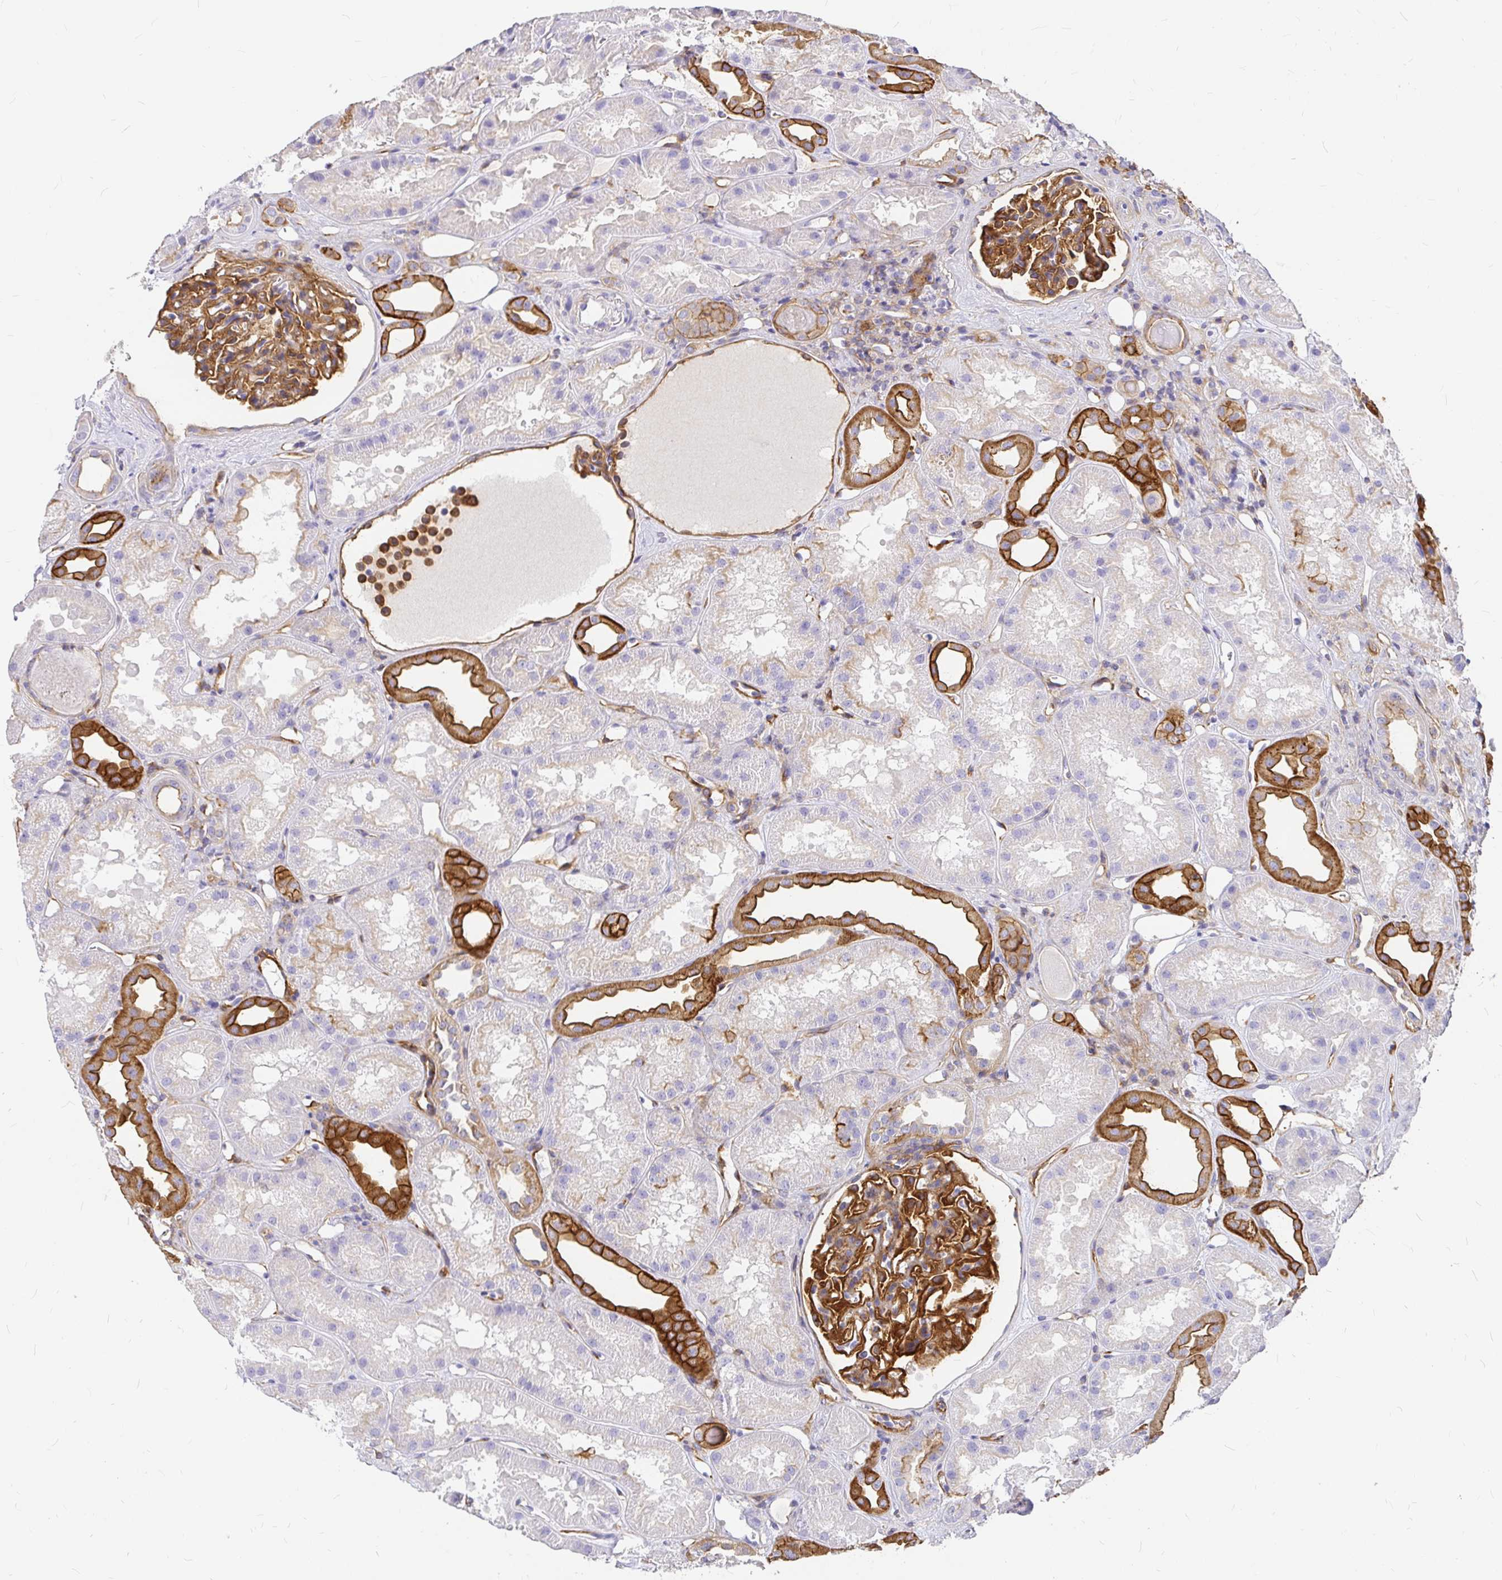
{"staining": {"intensity": "strong", "quantity": ">75%", "location": "cytoplasmic/membranous"}, "tissue": "kidney", "cell_type": "Cells in glomeruli", "image_type": "normal", "snomed": [{"axis": "morphology", "description": "Normal tissue, NOS"}, {"axis": "topography", "description": "Kidney"}], "caption": "IHC micrograph of unremarkable kidney: kidney stained using IHC shows high levels of strong protein expression localized specifically in the cytoplasmic/membranous of cells in glomeruli, appearing as a cytoplasmic/membranous brown color.", "gene": "MYO1B", "patient": {"sex": "male", "age": 61}}